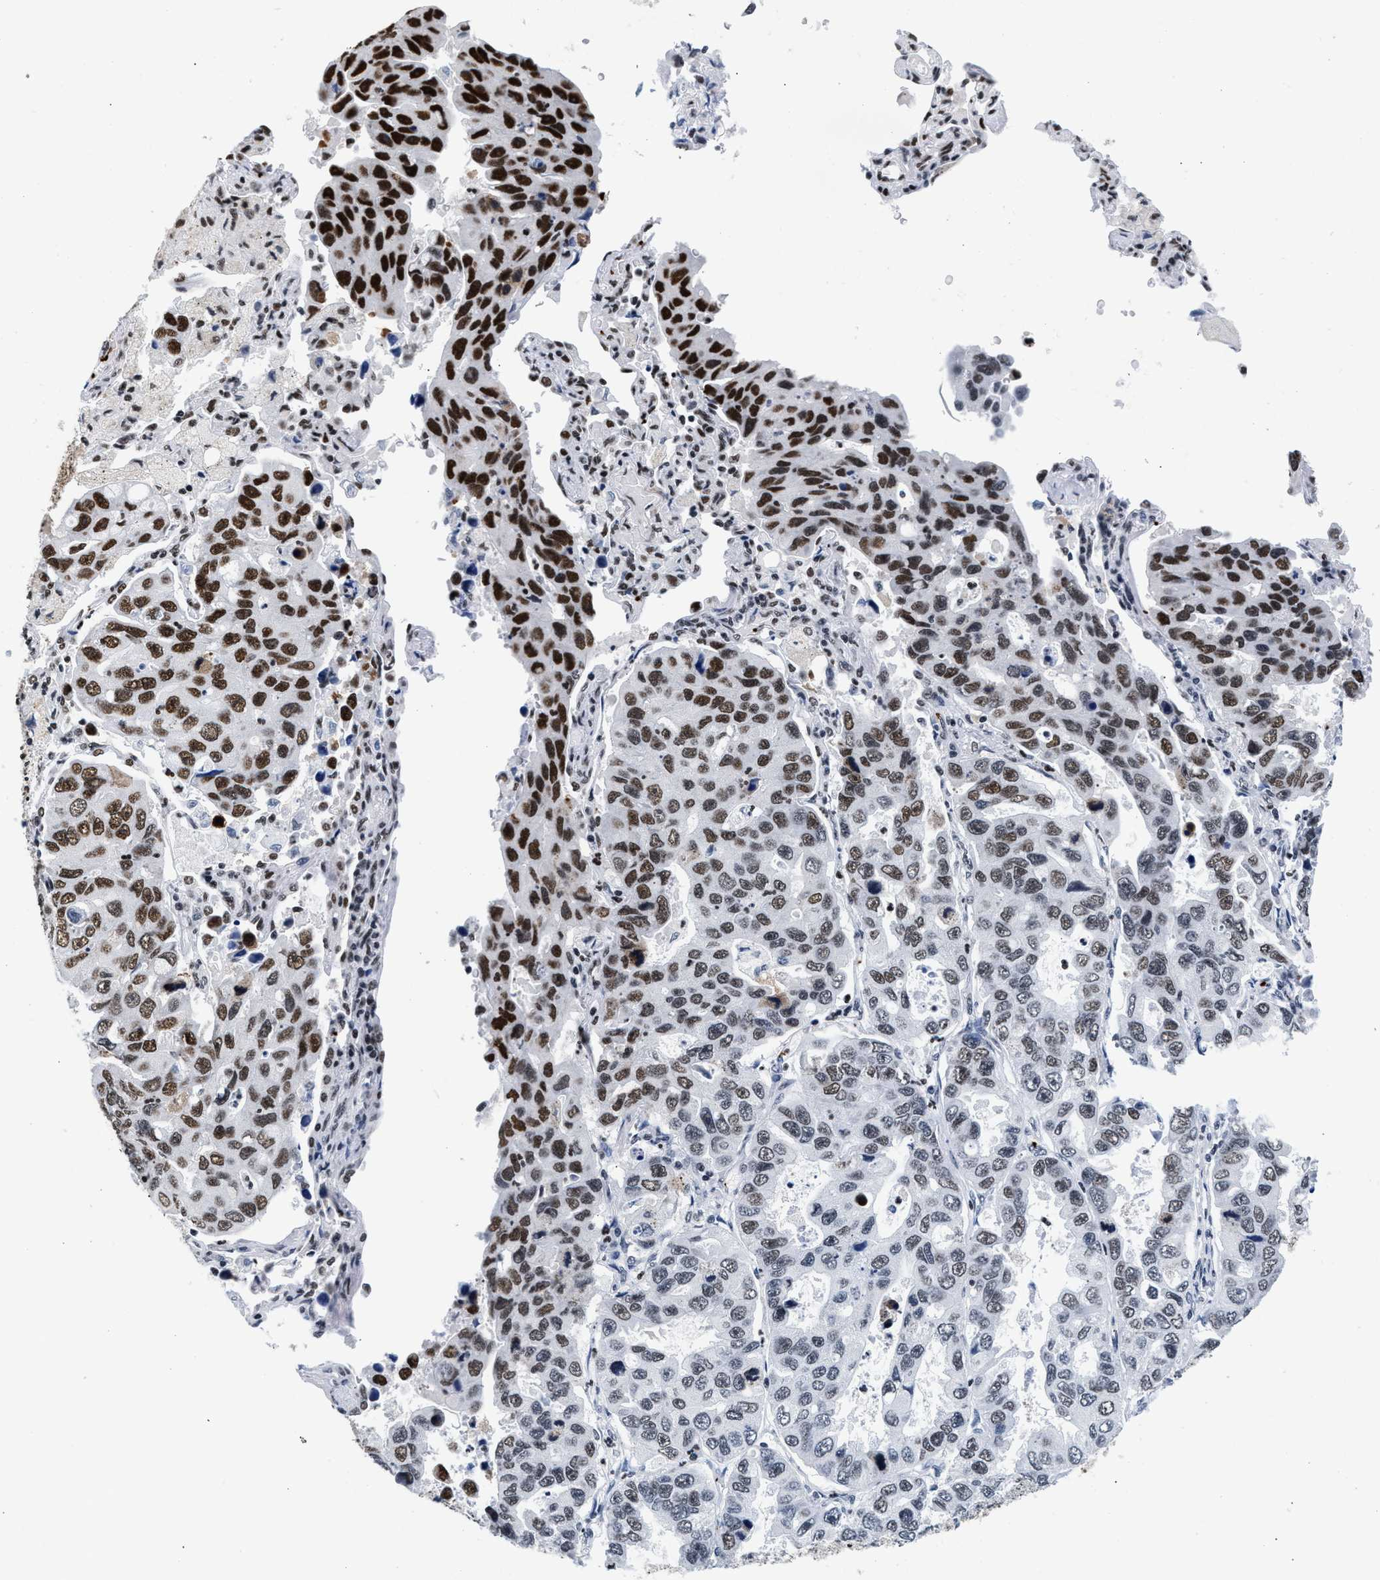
{"staining": {"intensity": "strong", "quantity": "<25%", "location": "nuclear"}, "tissue": "lung cancer", "cell_type": "Tumor cells", "image_type": "cancer", "snomed": [{"axis": "morphology", "description": "Adenocarcinoma, NOS"}, {"axis": "topography", "description": "Lung"}], "caption": "A high-resolution micrograph shows IHC staining of lung cancer (adenocarcinoma), which demonstrates strong nuclear expression in approximately <25% of tumor cells.", "gene": "RAD21", "patient": {"sex": "male", "age": 64}}